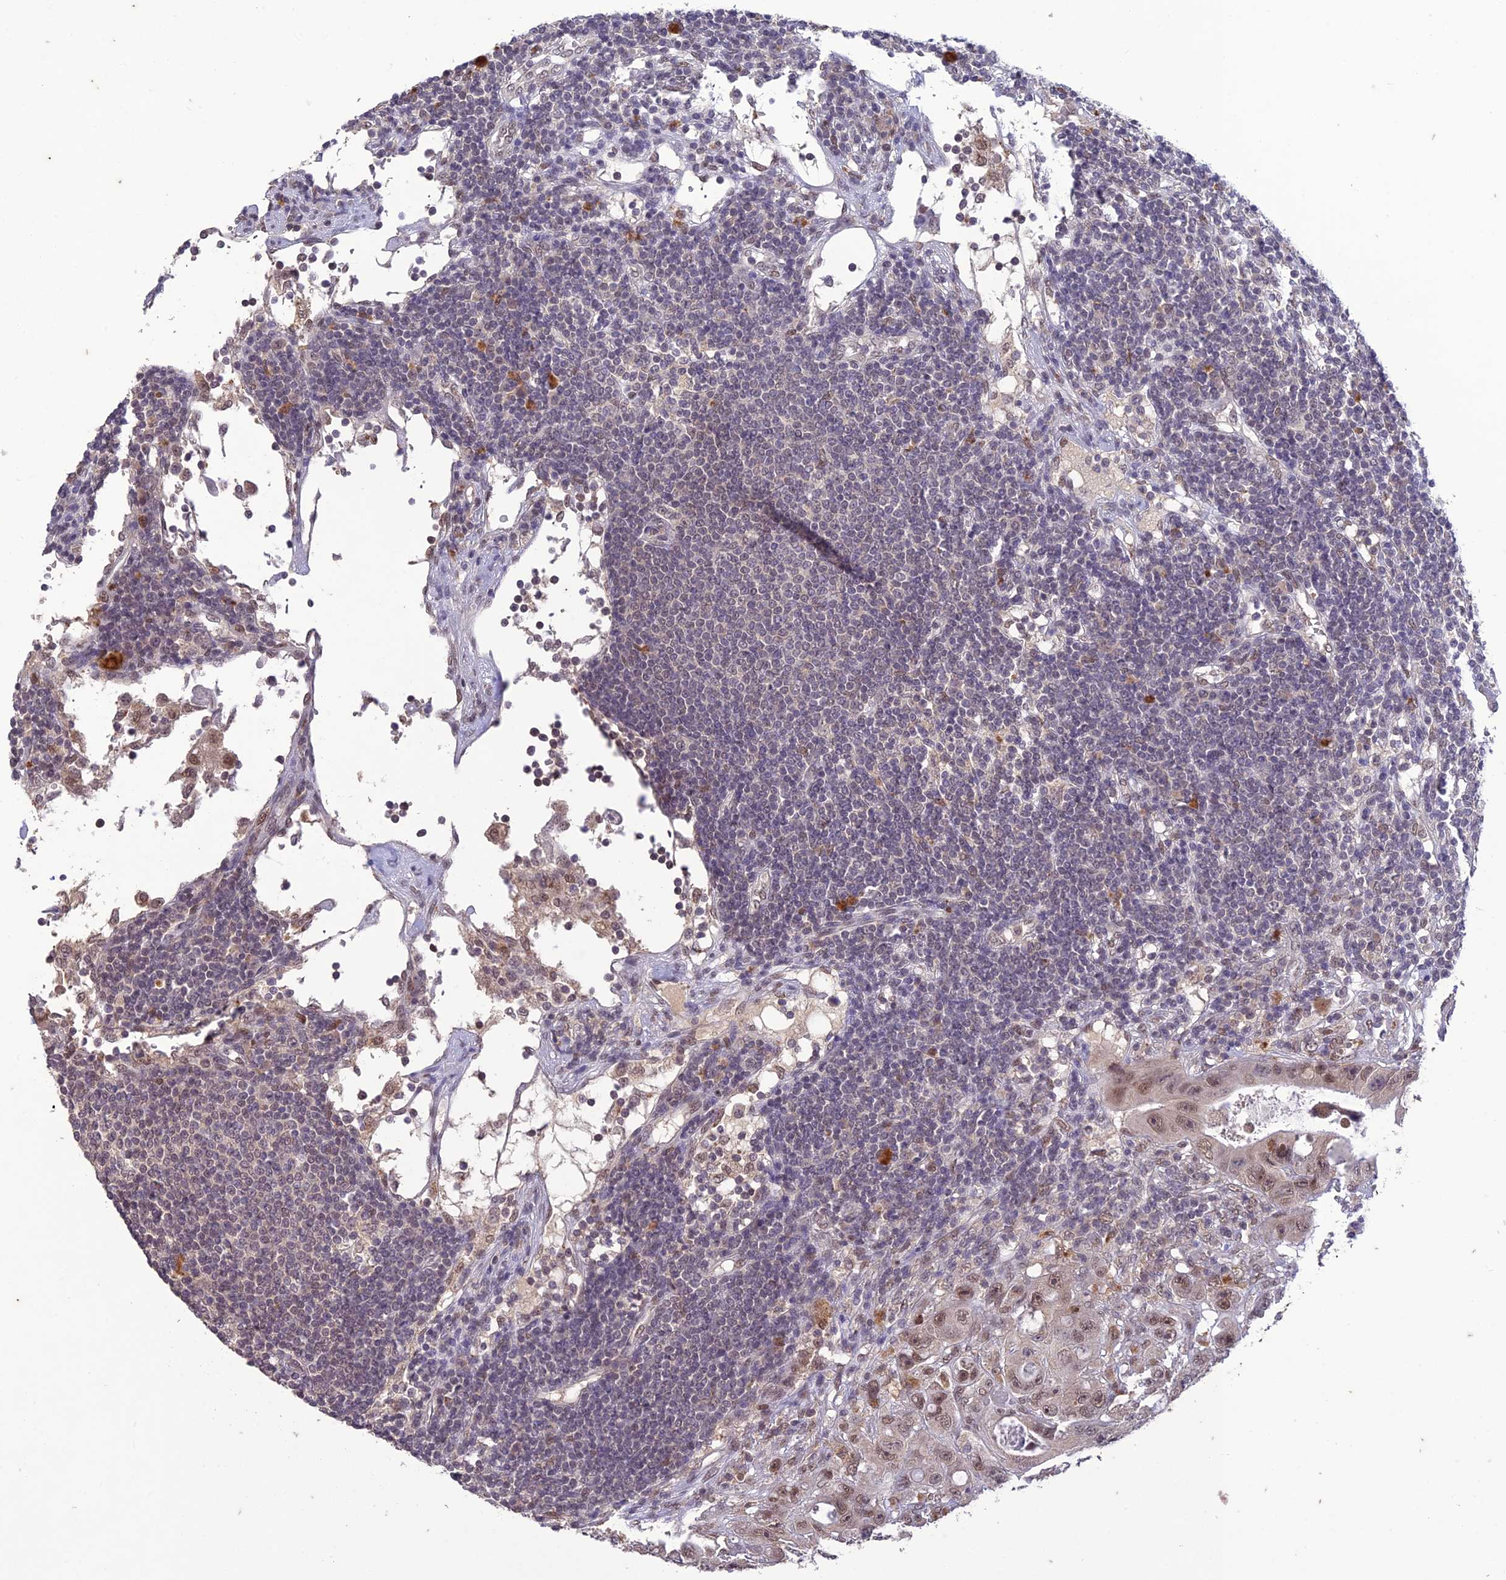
{"staining": {"intensity": "moderate", "quantity": ">75%", "location": "nuclear"}, "tissue": "colorectal cancer", "cell_type": "Tumor cells", "image_type": "cancer", "snomed": [{"axis": "morphology", "description": "Adenocarcinoma, NOS"}, {"axis": "topography", "description": "Colon"}], "caption": "This is a micrograph of immunohistochemistry staining of colorectal cancer, which shows moderate expression in the nuclear of tumor cells.", "gene": "POP4", "patient": {"sex": "female", "age": 46}}